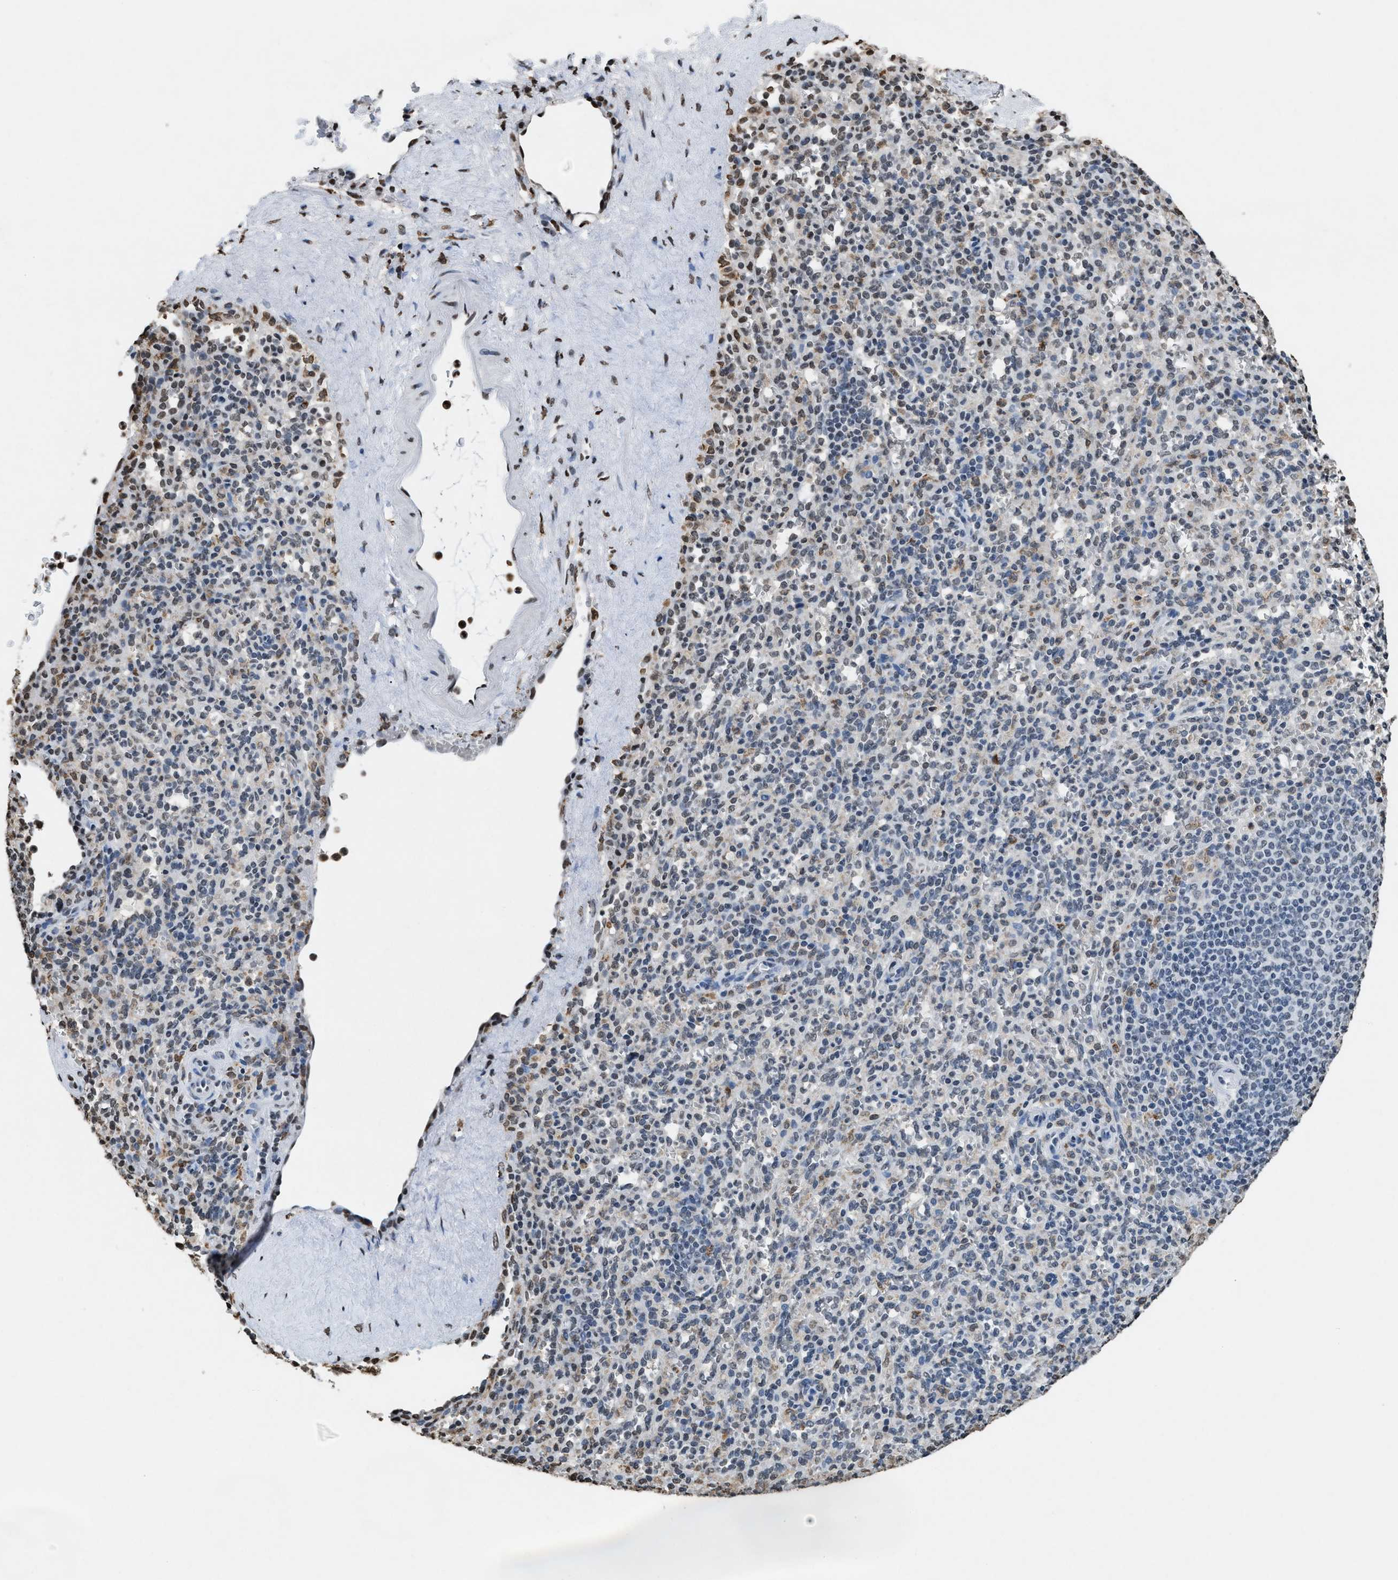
{"staining": {"intensity": "weak", "quantity": "<25%", "location": "cytoplasmic/membranous"}, "tissue": "spleen", "cell_type": "Cells in red pulp", "image_type": "normal", "snomed": [{"axis": "morphology", "description": "Normal tissue, NOS"}, {"axis": "topography", "description": "Spleen"}], "caption": "Image shows no protein staining in cells in red pulp of normal spleen.", "gene": "NUP88", "patient": {"sex": "male", "age": 36}}